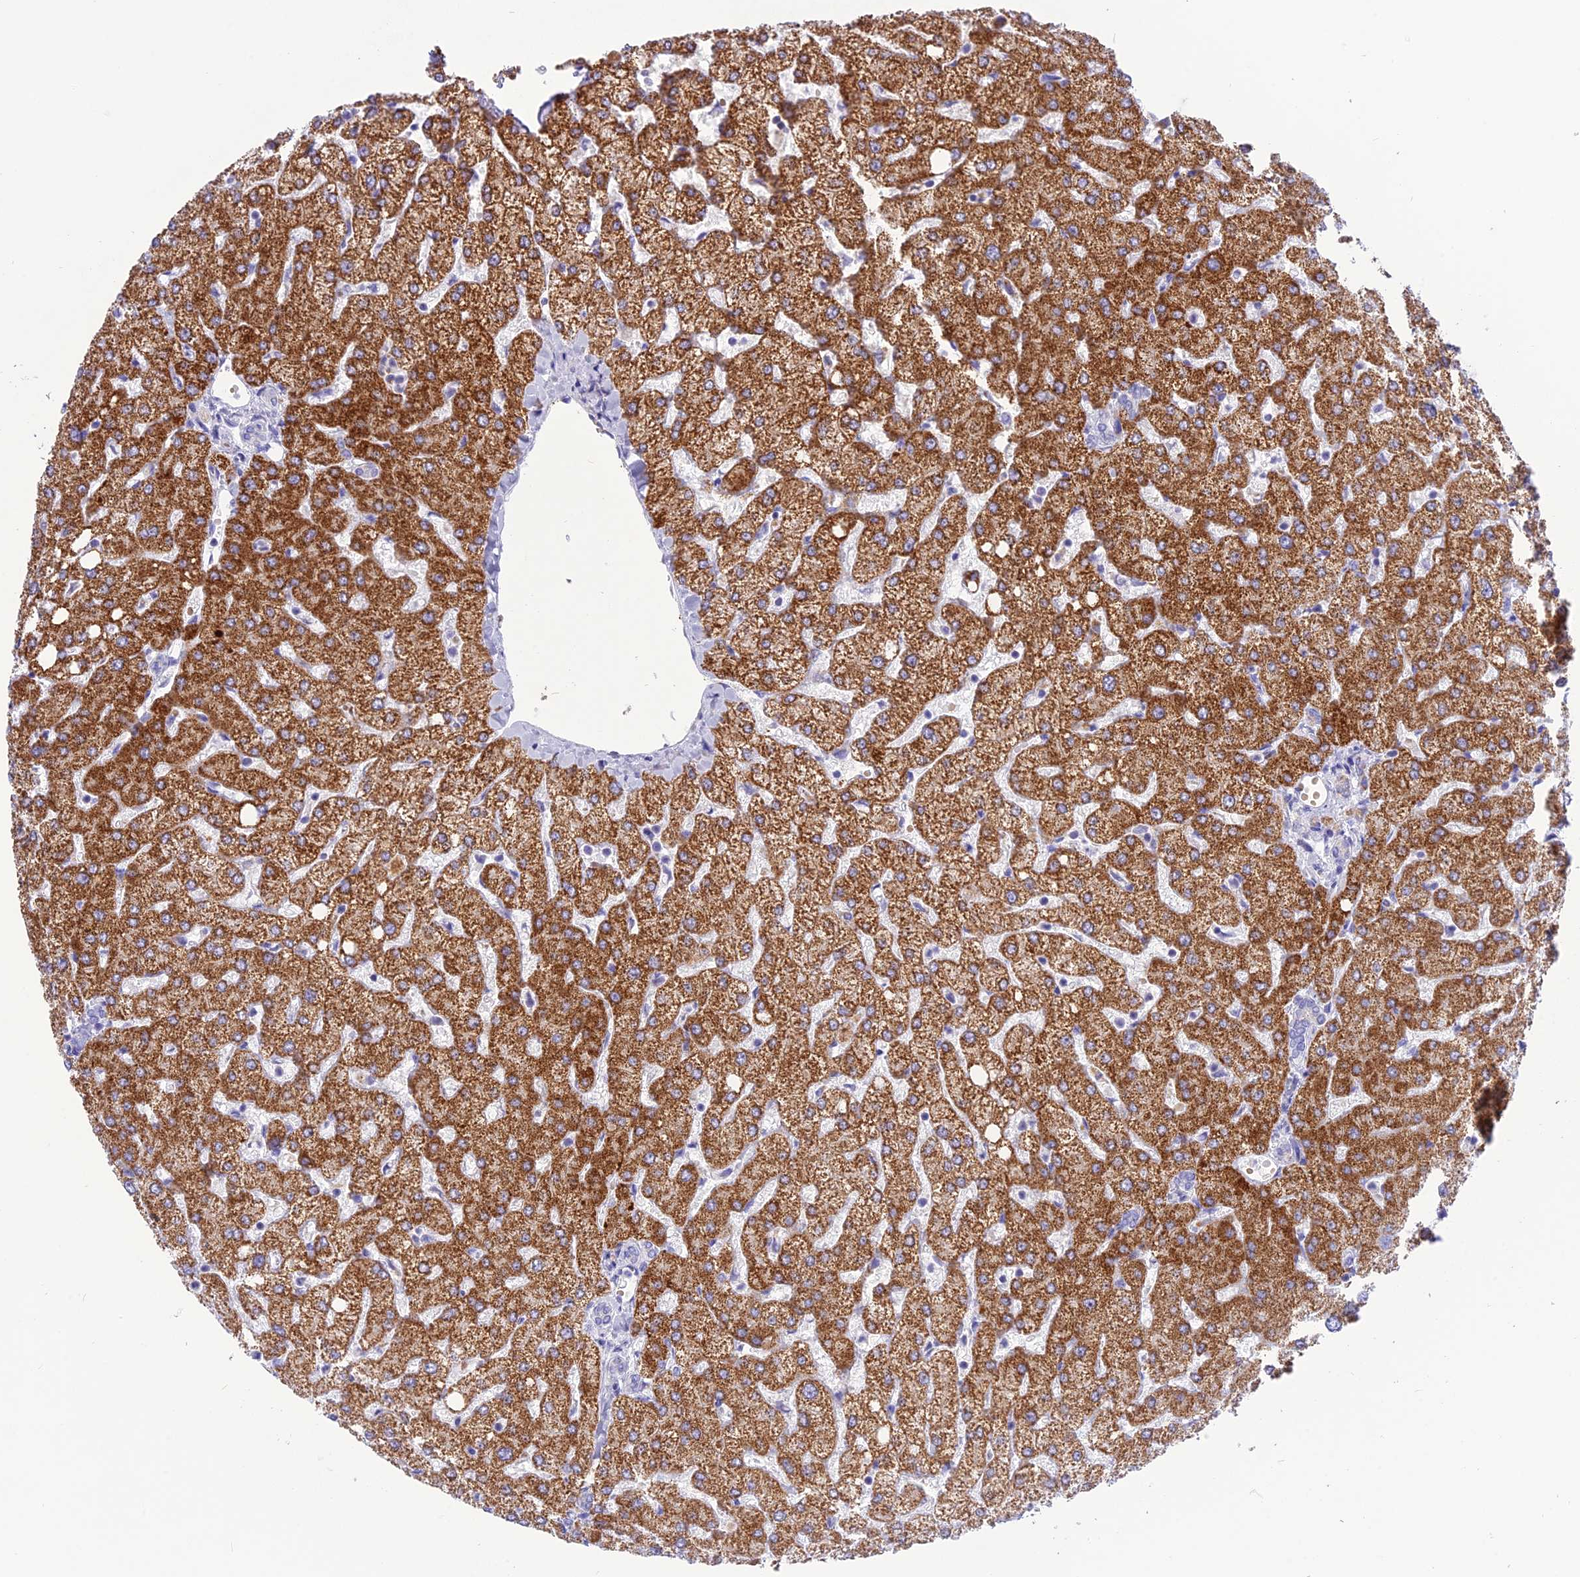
{"staining": {"intensity": "negative", "quantity": "none", "location": "none"}, "tissue": "liver", "cell_type": "Cholangiocytes", "image_type": "normal", "snomed": [{"axis": "morphology", "description": "Normal tissue, NOS"}, {"axis": "topography", "description": "Liver"}], "caption": "Liver stained for a protein using immunohistochemistry exhibits no staining cholangiocytes.", "gene": "GLYATL1B", "patient": {"sex": "female", "age": 54}}